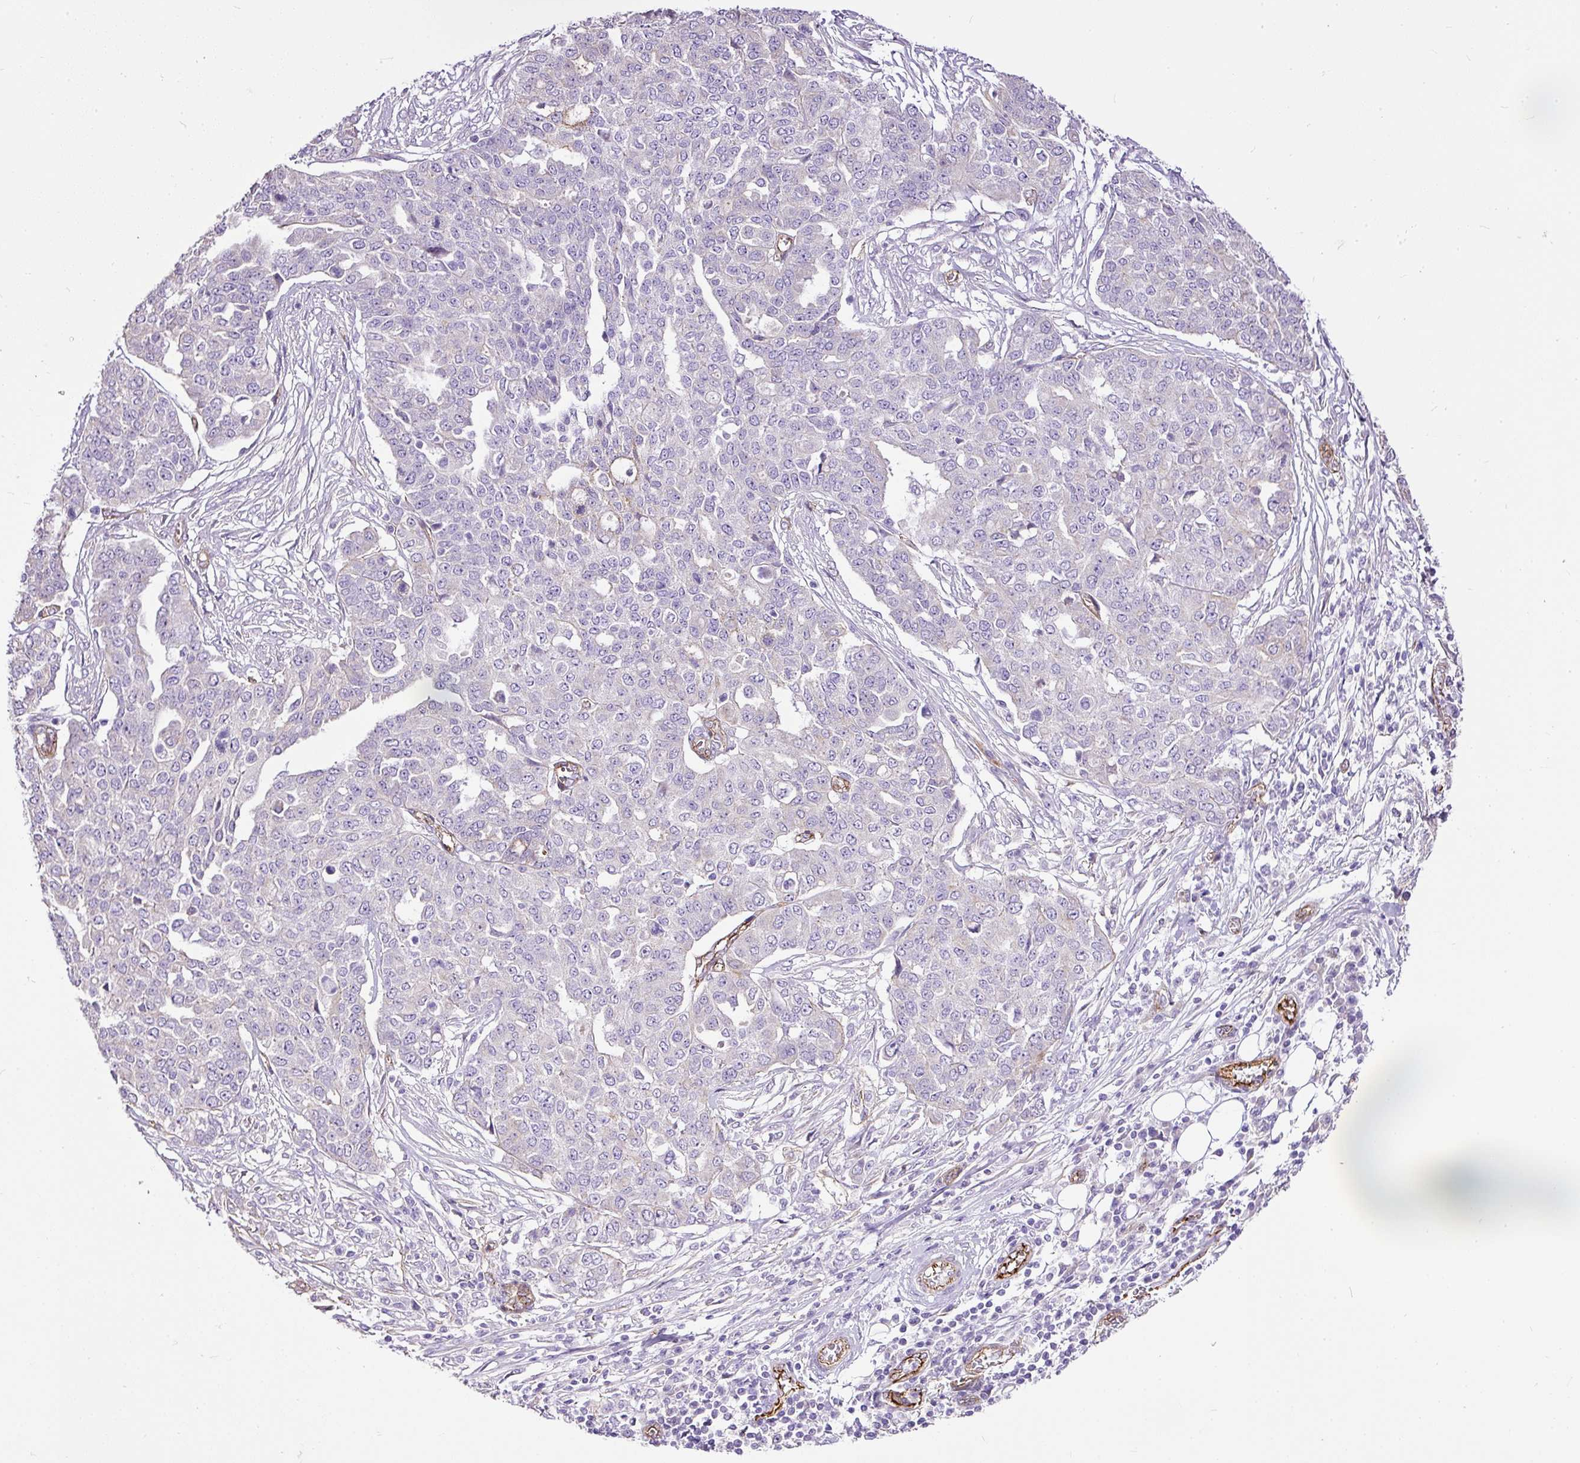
{"staining": {"intensity": "negative", "quantity": "none", "location": "none"}, "tissue": "ovarian cancer", "cell_type": "Tumor cells", "image_type": "cancer", "snomed": [{"axis": "morphology", "description": "Cystadenocarcinoma, serous, NOS"}, {"axis": "topography", "description": "Soft tissue"}, {"axis": "topography", "description": "Ovary"}], "caption": "A photomicrograph of serous cystadenocarcinoma (ovarian) stained for a protein shows no brown staining in tumor cells.", "gene": "MAGEB16", "patient": {"sex": "female", "age": 57}}